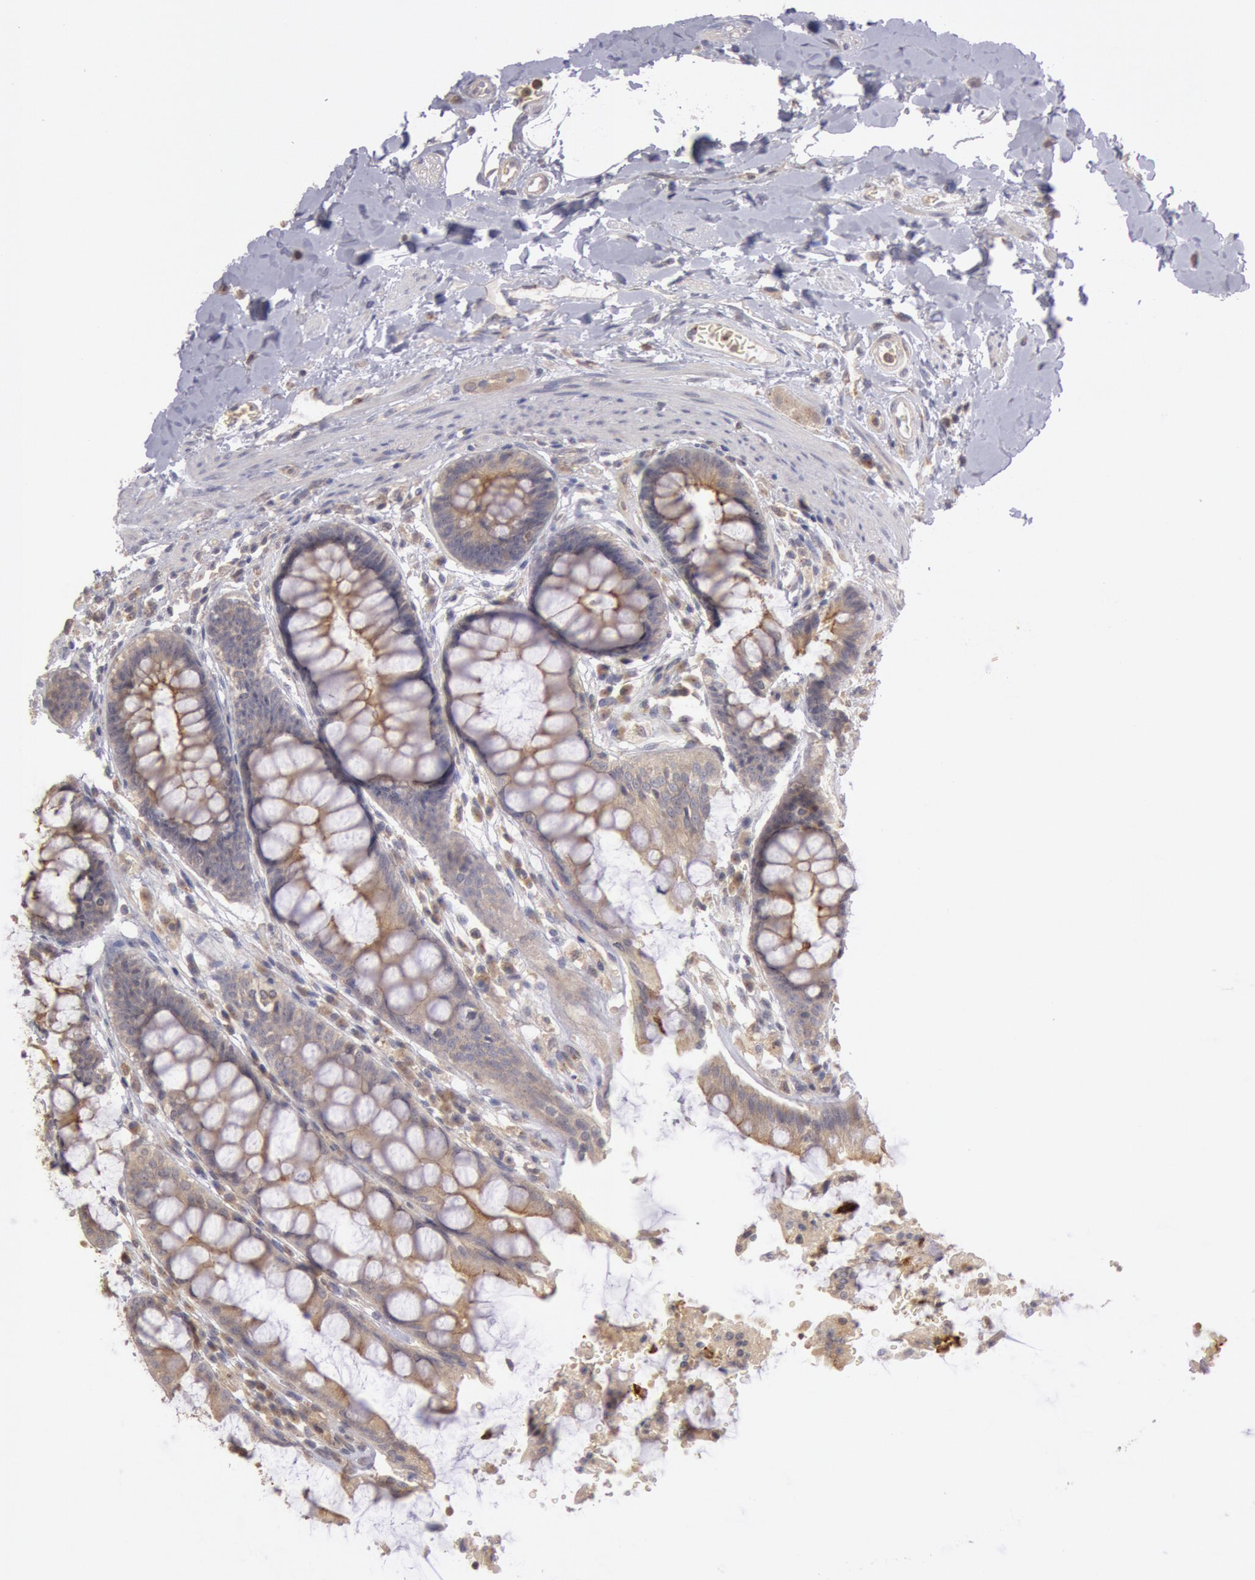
{"staining": {"intensity": "moderate", "quantity": ">75%", "location": "cytoplasmic/membranous"}, "tissue": "rectum", "cell_type": "Glandular cells", "image_type": "normal", "snomed": [{"axis": "morphology", "description": "Normal tissue, NOS"}, {"axis": "topography", "description": "Rectum"}], "caption": "The histopathology image displays immunohistochemical staining of benign rectum. There is moderate cytoplasmic/membranous positivity is present in about >75% of glandular cells. (DAB = brown stain, brightfield microscopy at high magnification).", "gene": "PLA2G6", "patient": {"sex": "female", "age": 46}}